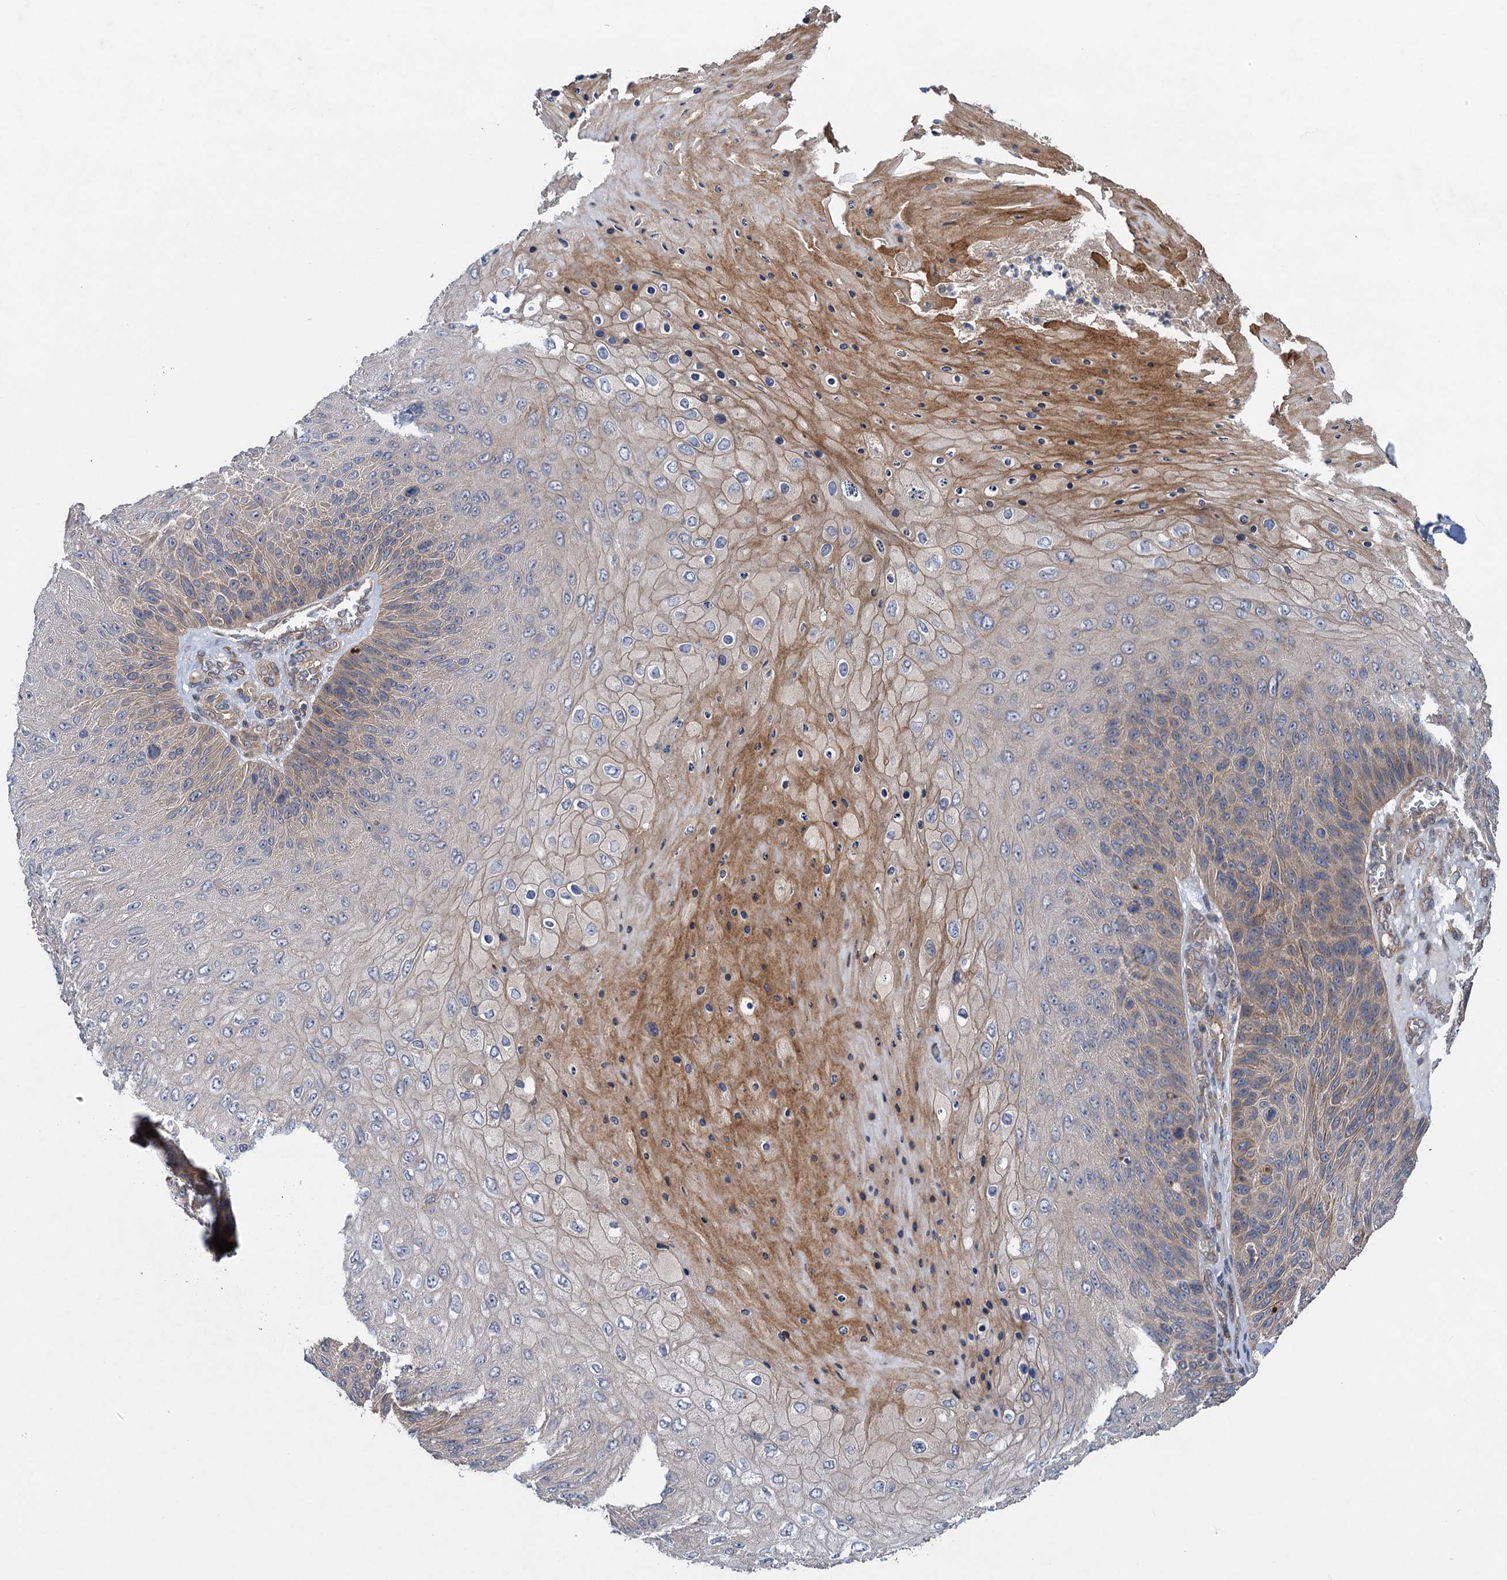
{"staining": {"intensity": "negative", "quantity": "none", "location": "none"}, "tissue": "skin cancer", "cell_type": "Tumor cells", "image_type": "cancer", "snomed": [{"axis": "morphology", "description": "Squamous cell carcinoma, NOS"}, {"axis": "topography", "description": "Skin"}], "caption": "Immunohistochemical staining of human skin squamous cell carcinoma reveals no significant staining in tumor cells. (DAB (3,3'-diaminobenzidine) IHC with hematoxylin counter stain).", "gene": "HAUS1", "patient": {"sex": "female", "age": 88}}